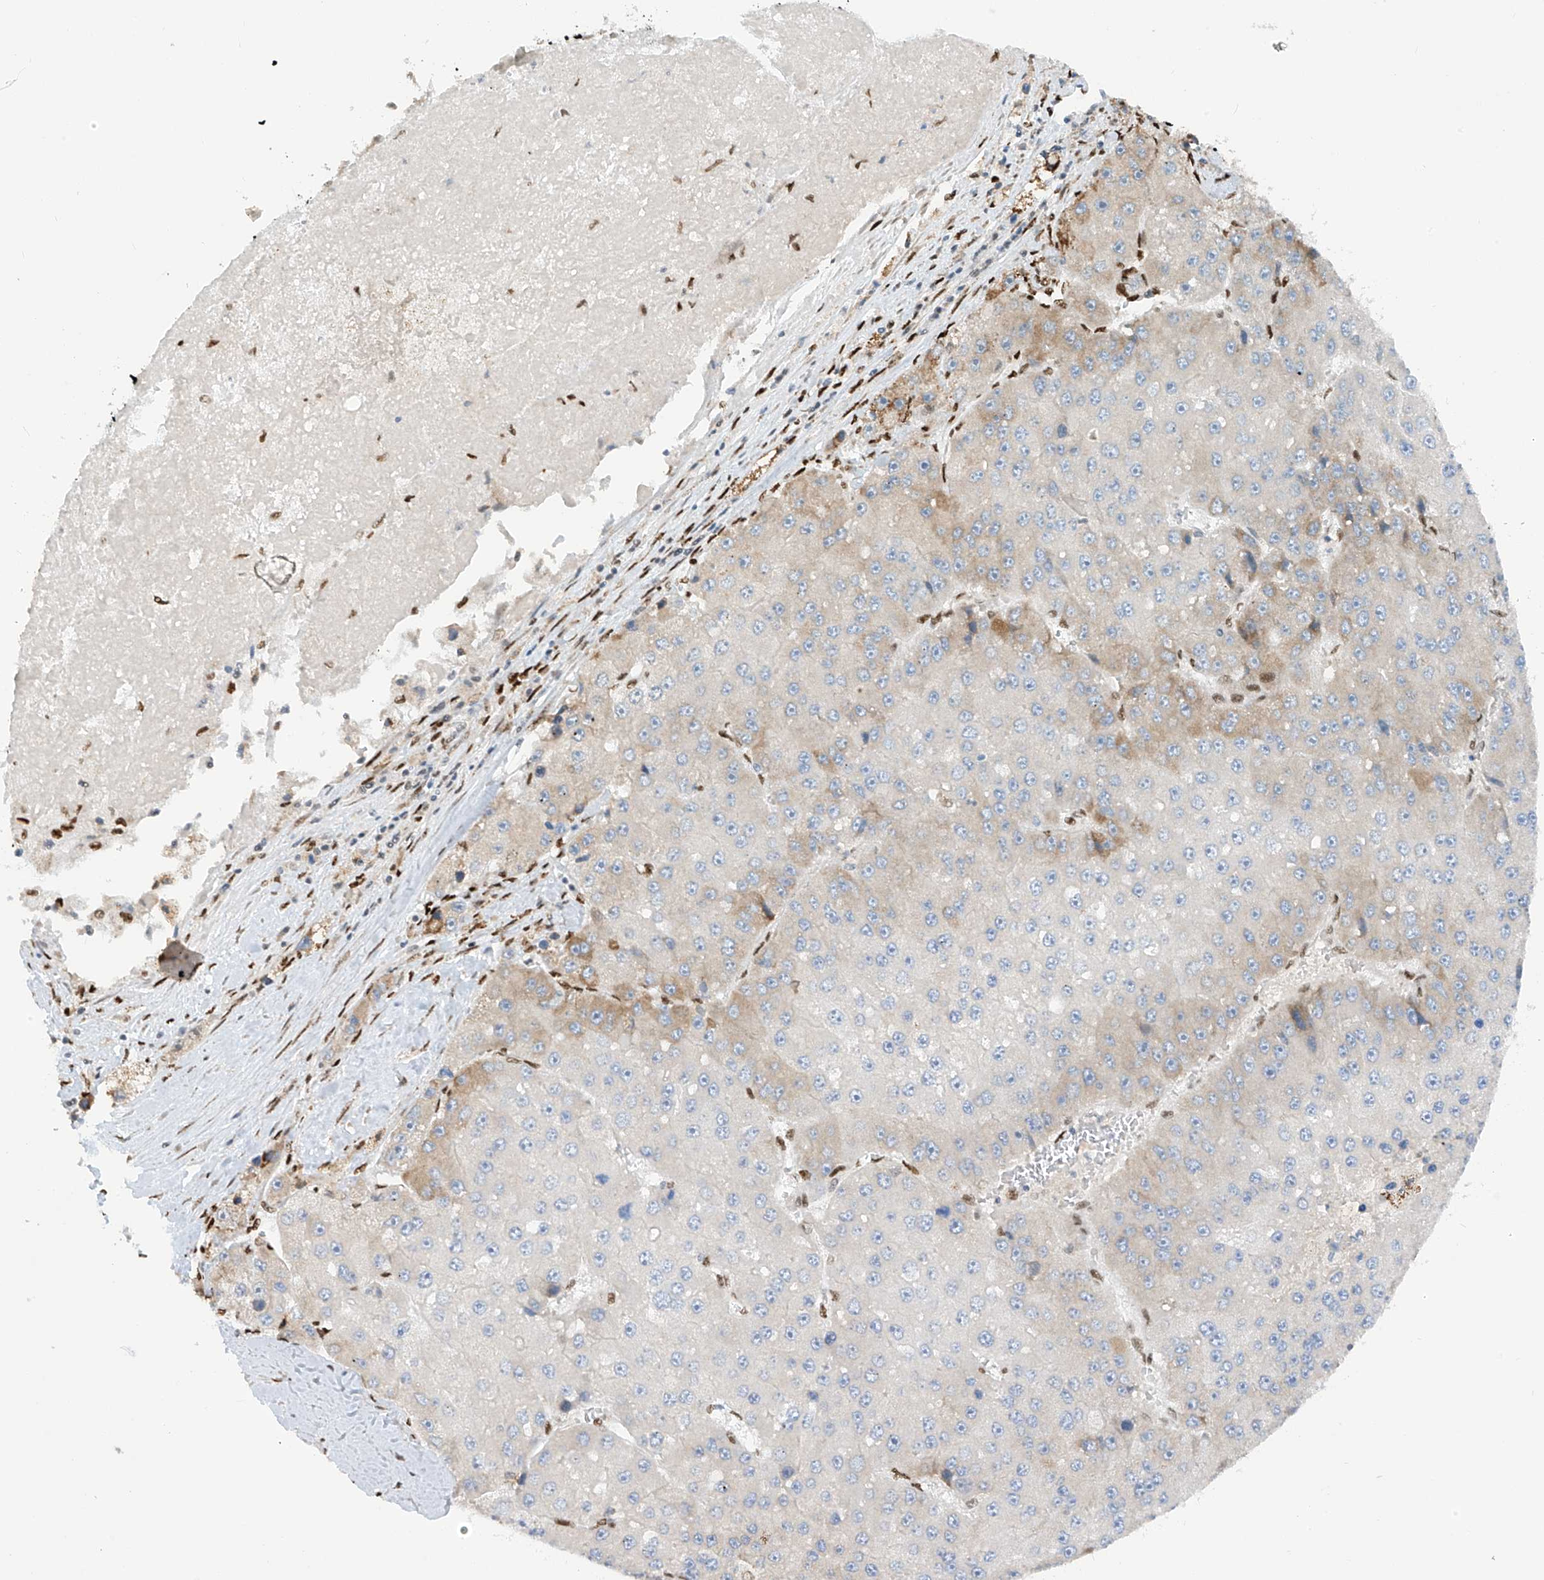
{"staining": {"intensity": "weak", "quantity": "<25%", "location": "cytoplasmic/membranous"}, "tissue": "liver cancer", "cell_type": "Tumor cells", "image_type": "cancer", "snomed": [{"axis": "morphology", "description": "Carcinoma, Hepatocellular, NOS"}, {"axis": "topography", "description": "Liver"}], "caption": "Histopathology image shows no significant protein expression in tumor cells of liver cancer (hepatocellular carcinoma). (Brightfield microscopy of DAB IHC at high magnification).", "gene": "PM20D2", "patient": {"sex": "female", "age": 73}}